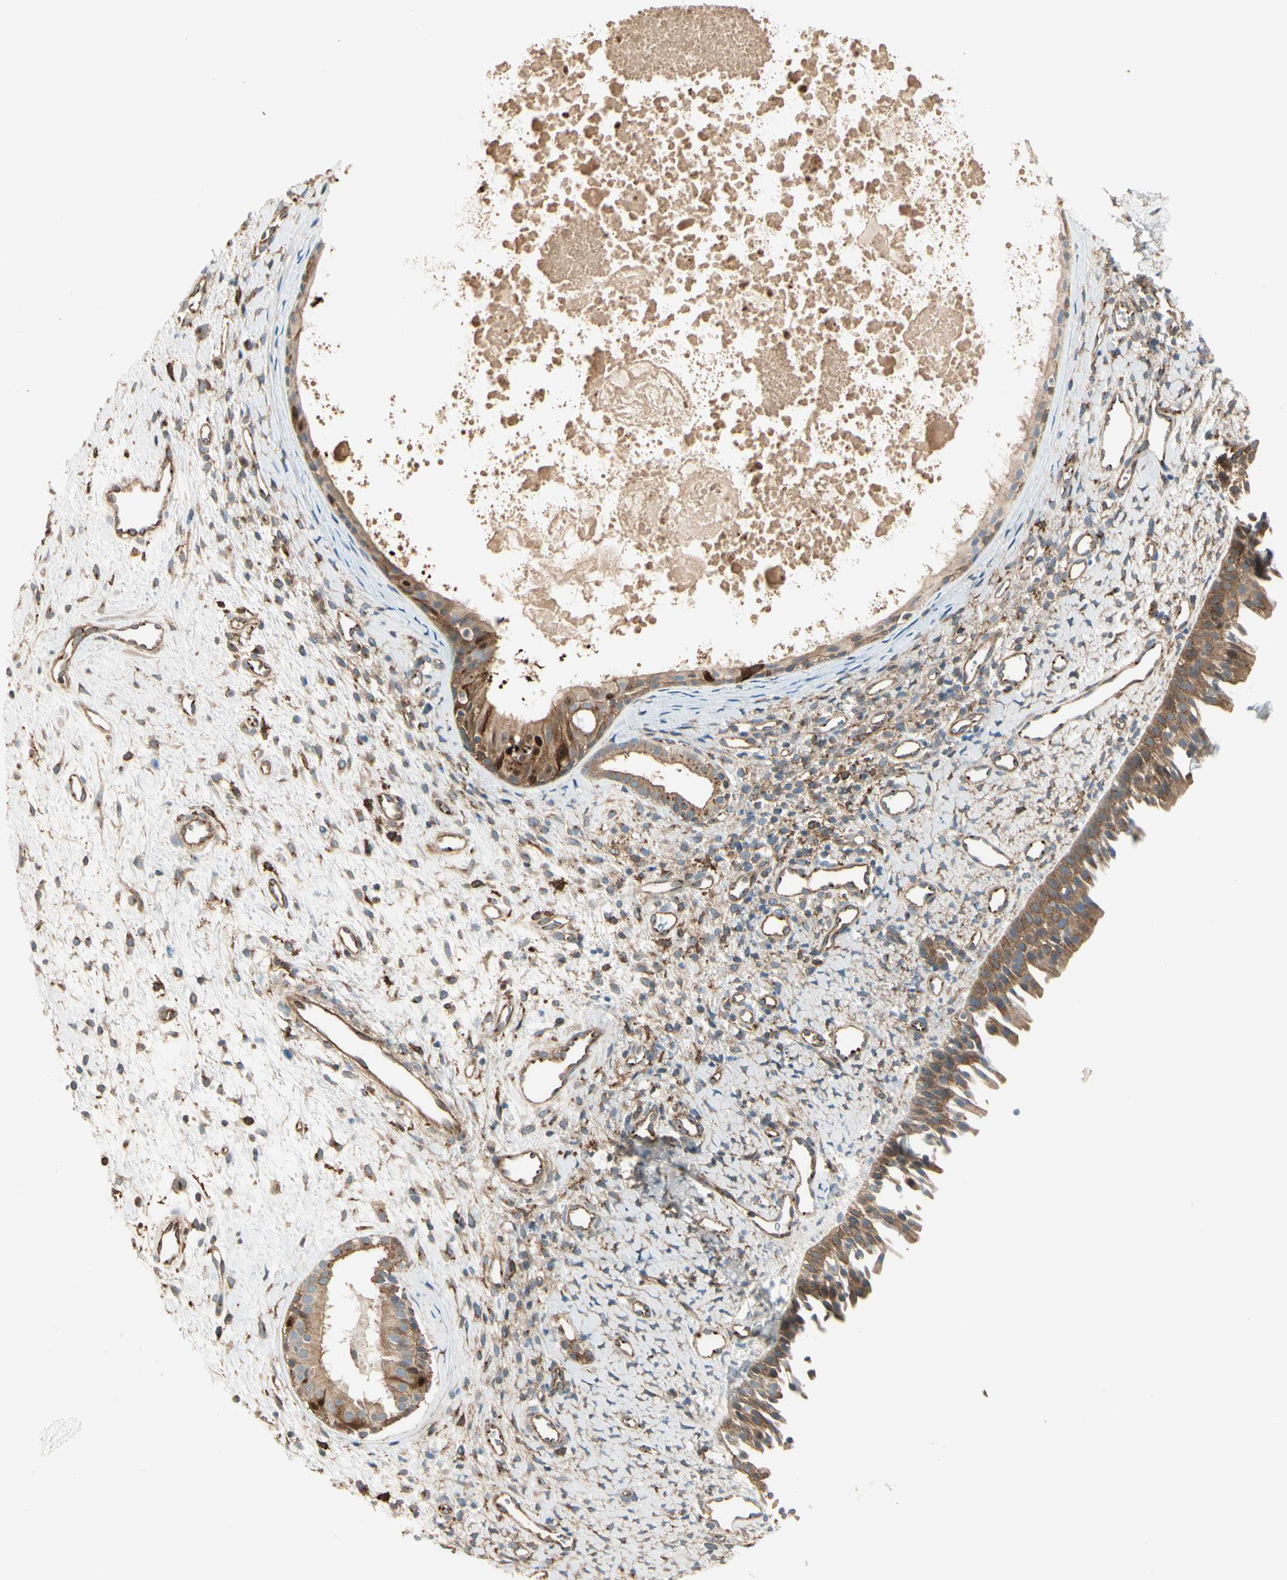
{"staining": {"intensity": "moderate", "quantity": ">75%", "location": "cytoplasmic/membranous"}, "tissue": "nasopharynx", "cell_type": "Respiratory epithelial cells", "image_type": "normal", "snomed": [{"axis": "morphology", "description": "Normal tissue, NOS"}, {"axis": "topography", "description": "Nasopharynx"}], "caption": "Nasopharynx stained for a protein reveals moderate cytoplasmic/membranous positivity in respiratory epithelial cells.", "gene": "AGFG1", "patient": {"sex": "male", "age": 22}}